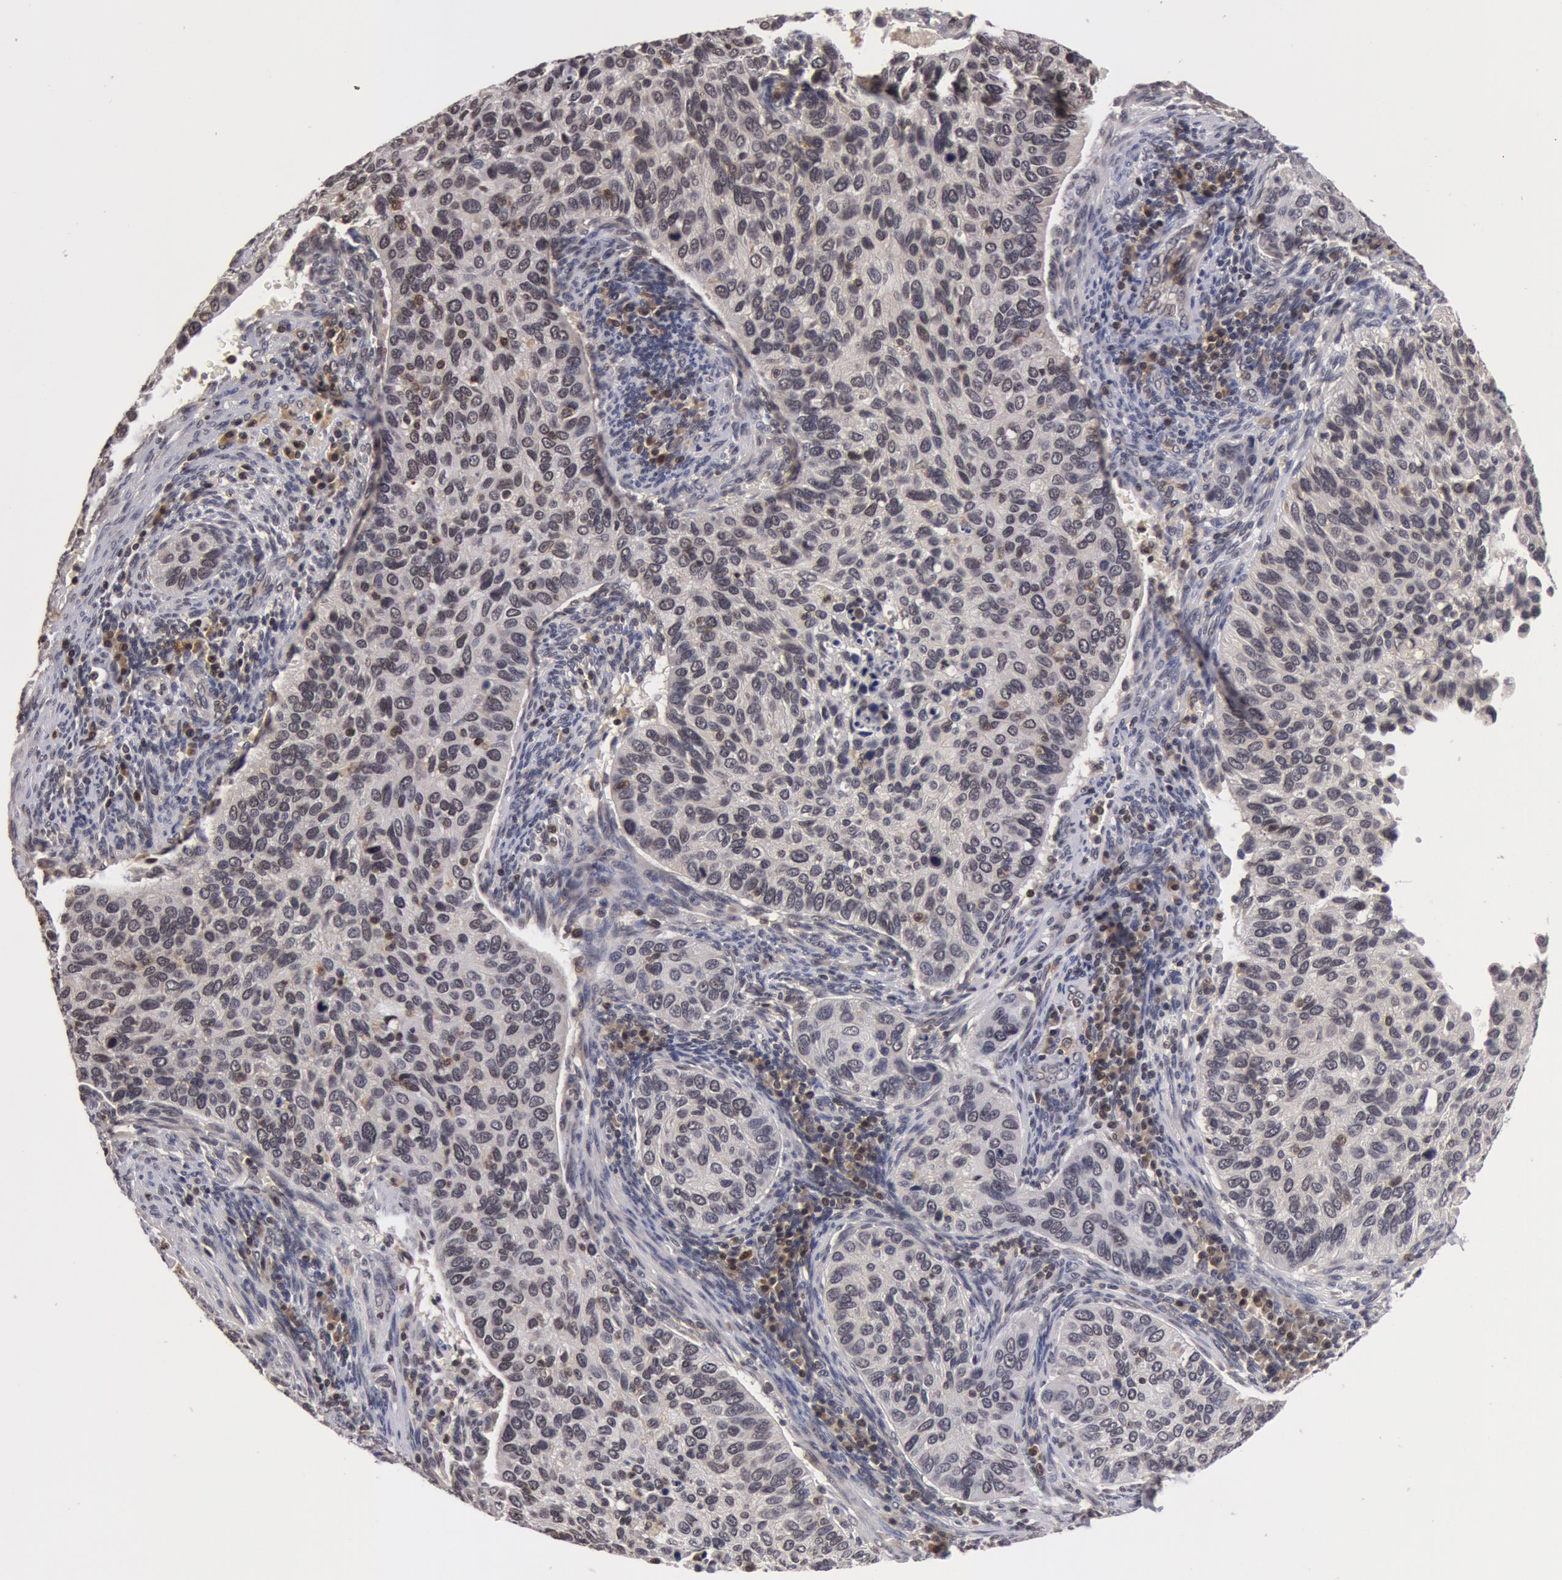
{"staining": {"intensity": "negative", "quantity": "none", "location": "none"}, "tissue": "cervical cancer", "cell_type": "Tumor cells", "image_type": "cancer", "snomed": [{"axis": "morphology", "description": "Adenocarcinoma, NOS"}, {"axis": "topography", "description": "Cervix"}], "caption": "Micrograph shows no significant protein staining in tumor cells of cervical cancer. The staining was performed using DAB to visualize the protein expression in brown, while the nuclei were stained in blue with hematoxylin (Magnification: 20x).", "gene": "ZNF350", "patient": {"sex": "female", "age": 29}}